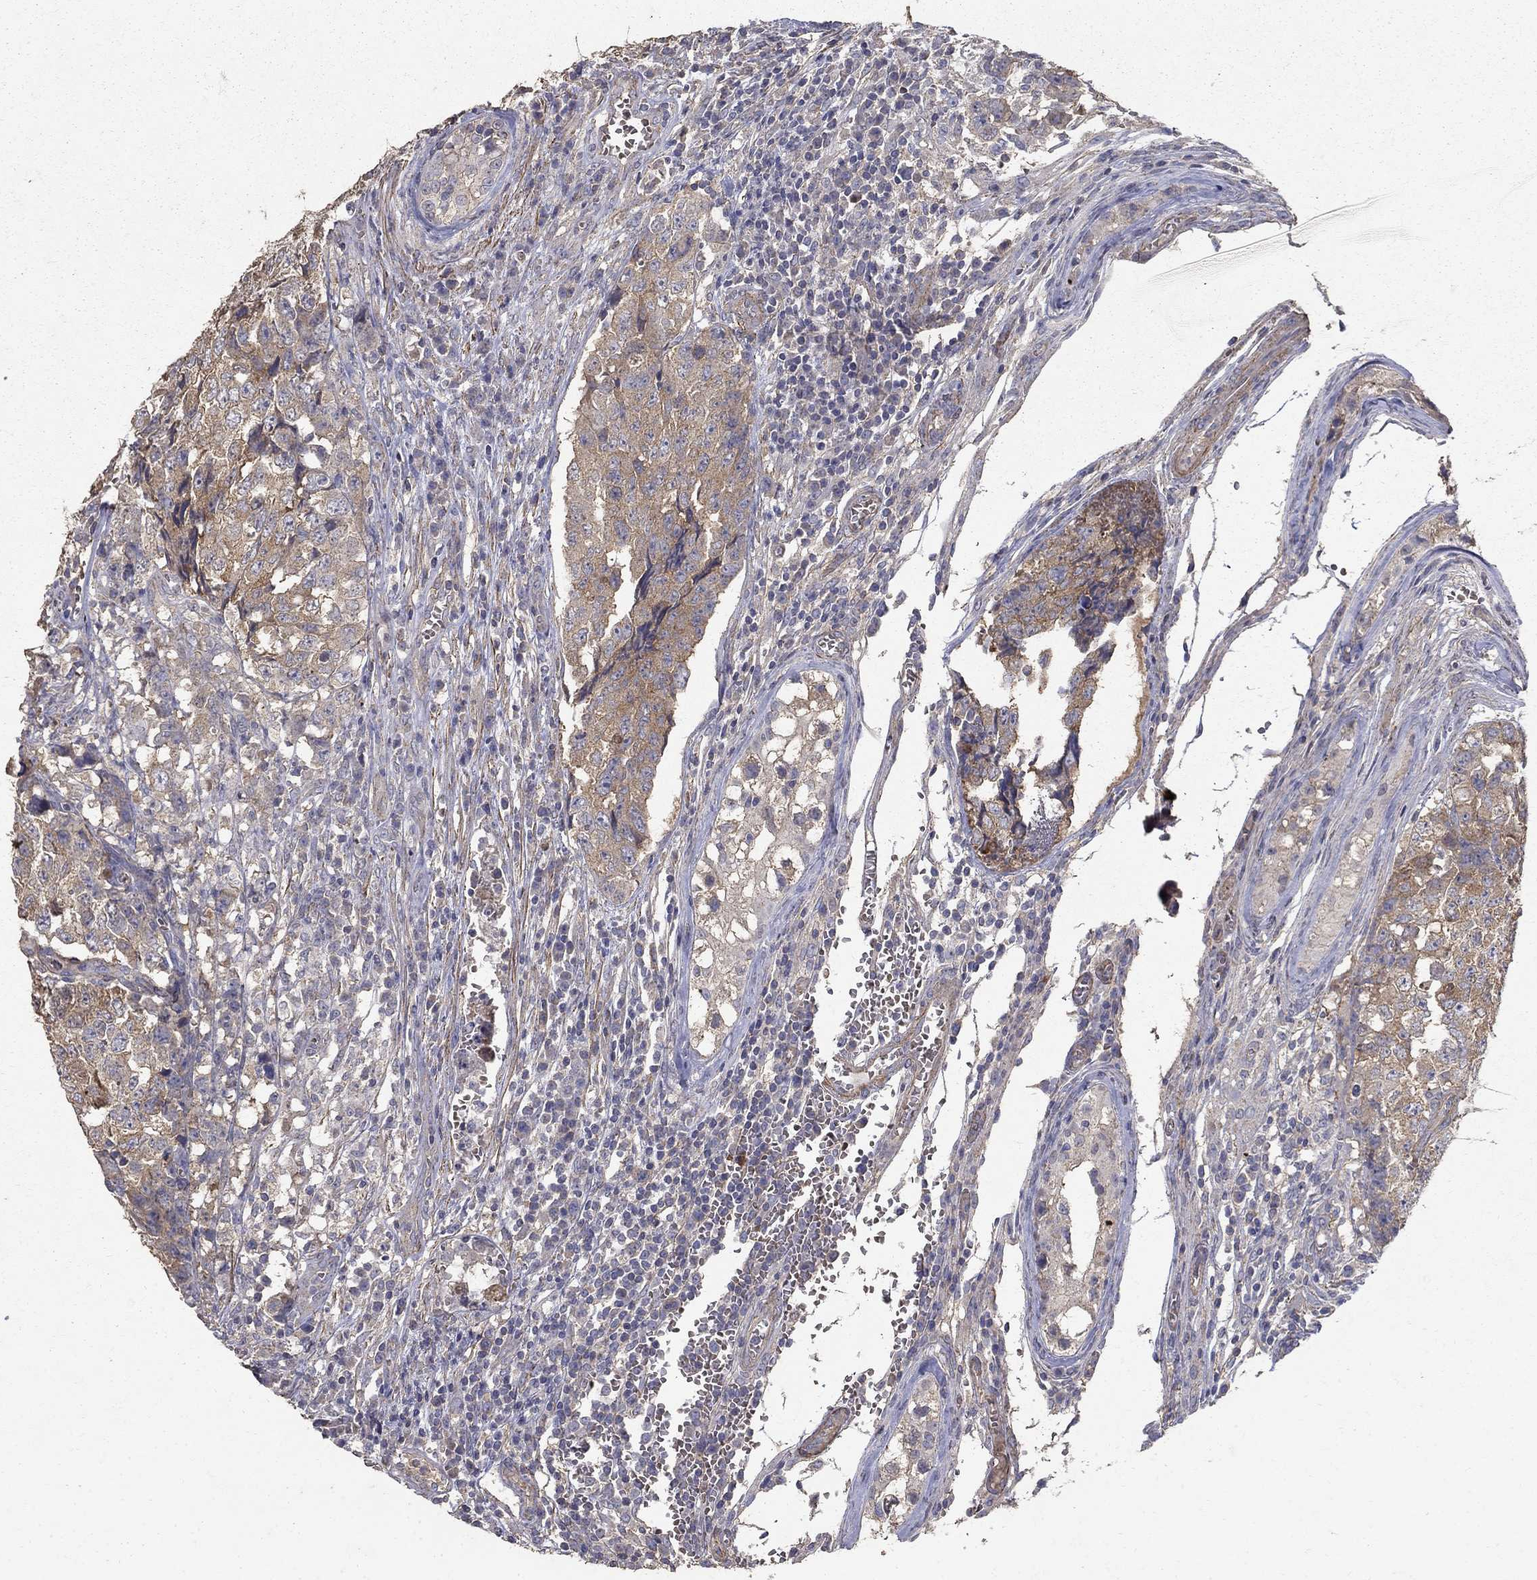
{"staining": {"intensity": "moderate", "quantity": "25%-75%", "location": "cytoplasmic/membranous"}, "tissue": "testis cancer", "cell_type": "Tumor cells", "image_type": "cancer", "snomed": [{"axis": "morphology", "description": "Carcinoma, Embryonal, NOS"}, {"axis": "topography", "description": "Testis"}], "caption": "Immunohistochemistry of human testis cancer (embryonal carcinoma) reveals medium levels of moderate cytoplasmic/membranous expression in approximately 25%-75% of tumor cells.", "gene": "MPP2", "patient": {"sex": "male", "age": 23}}